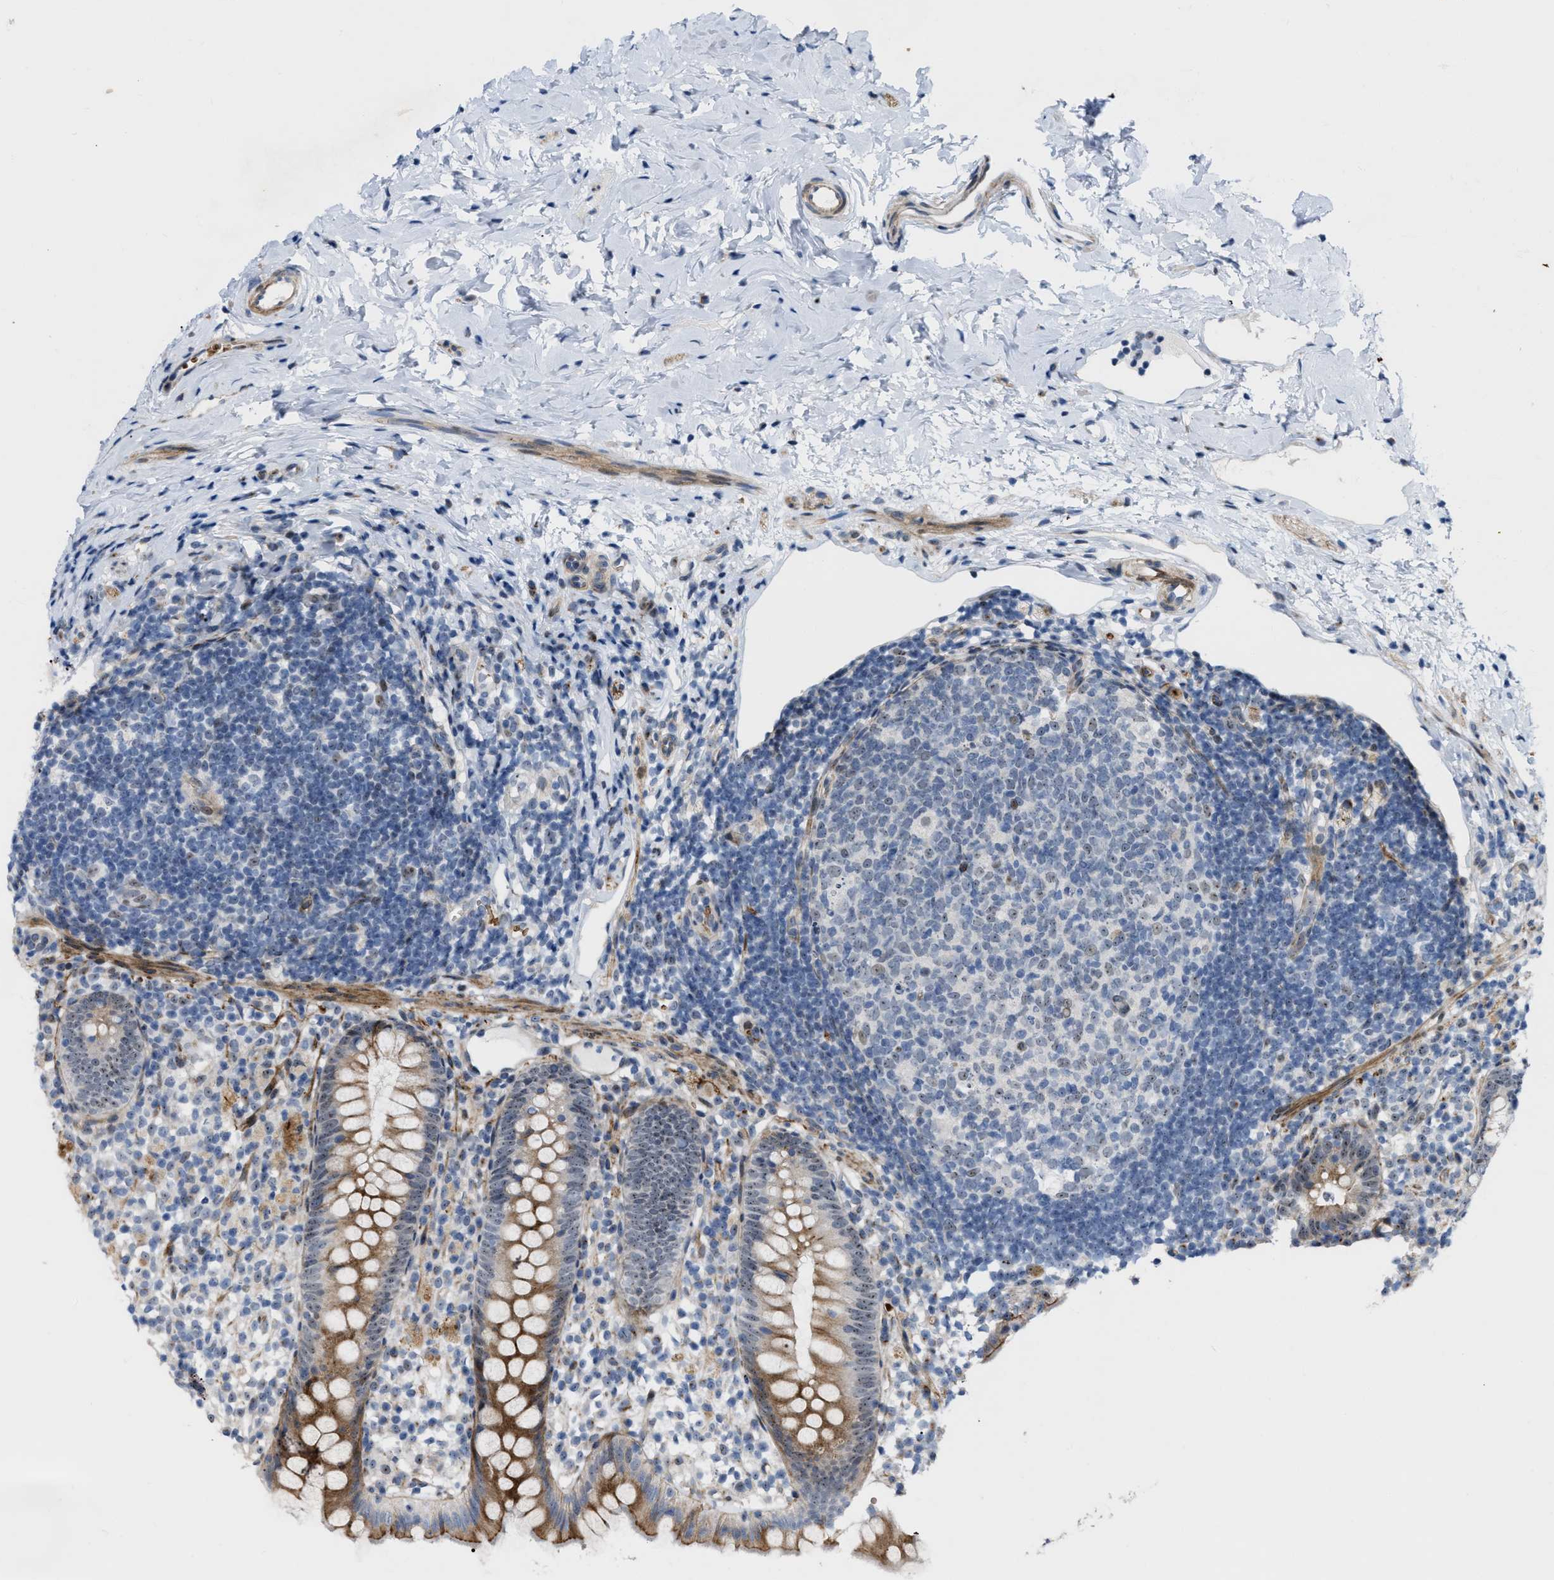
{"staining": {"intensity": "moderate", "quantity": "<25%", "location": "cytoplasmic/membranous,nuclear"}, "tissue": "appendix", "cell_type": "Glandular cells", "image_type": "normal", "snomed": [{"axis": "morphology", "description": "Normal tissue, NOS"}, {"axis": "topography", "description": "Appendix"}], "caption": "Approximately <25% of glandular cells in benign appendix demonstrate moderate cytoplasmic/membranous,nuclear protein expression as visualized by brown immunohistochemical staining.", "gene": "POLR1F", "patient": {"sex": "female", "age": 20}}